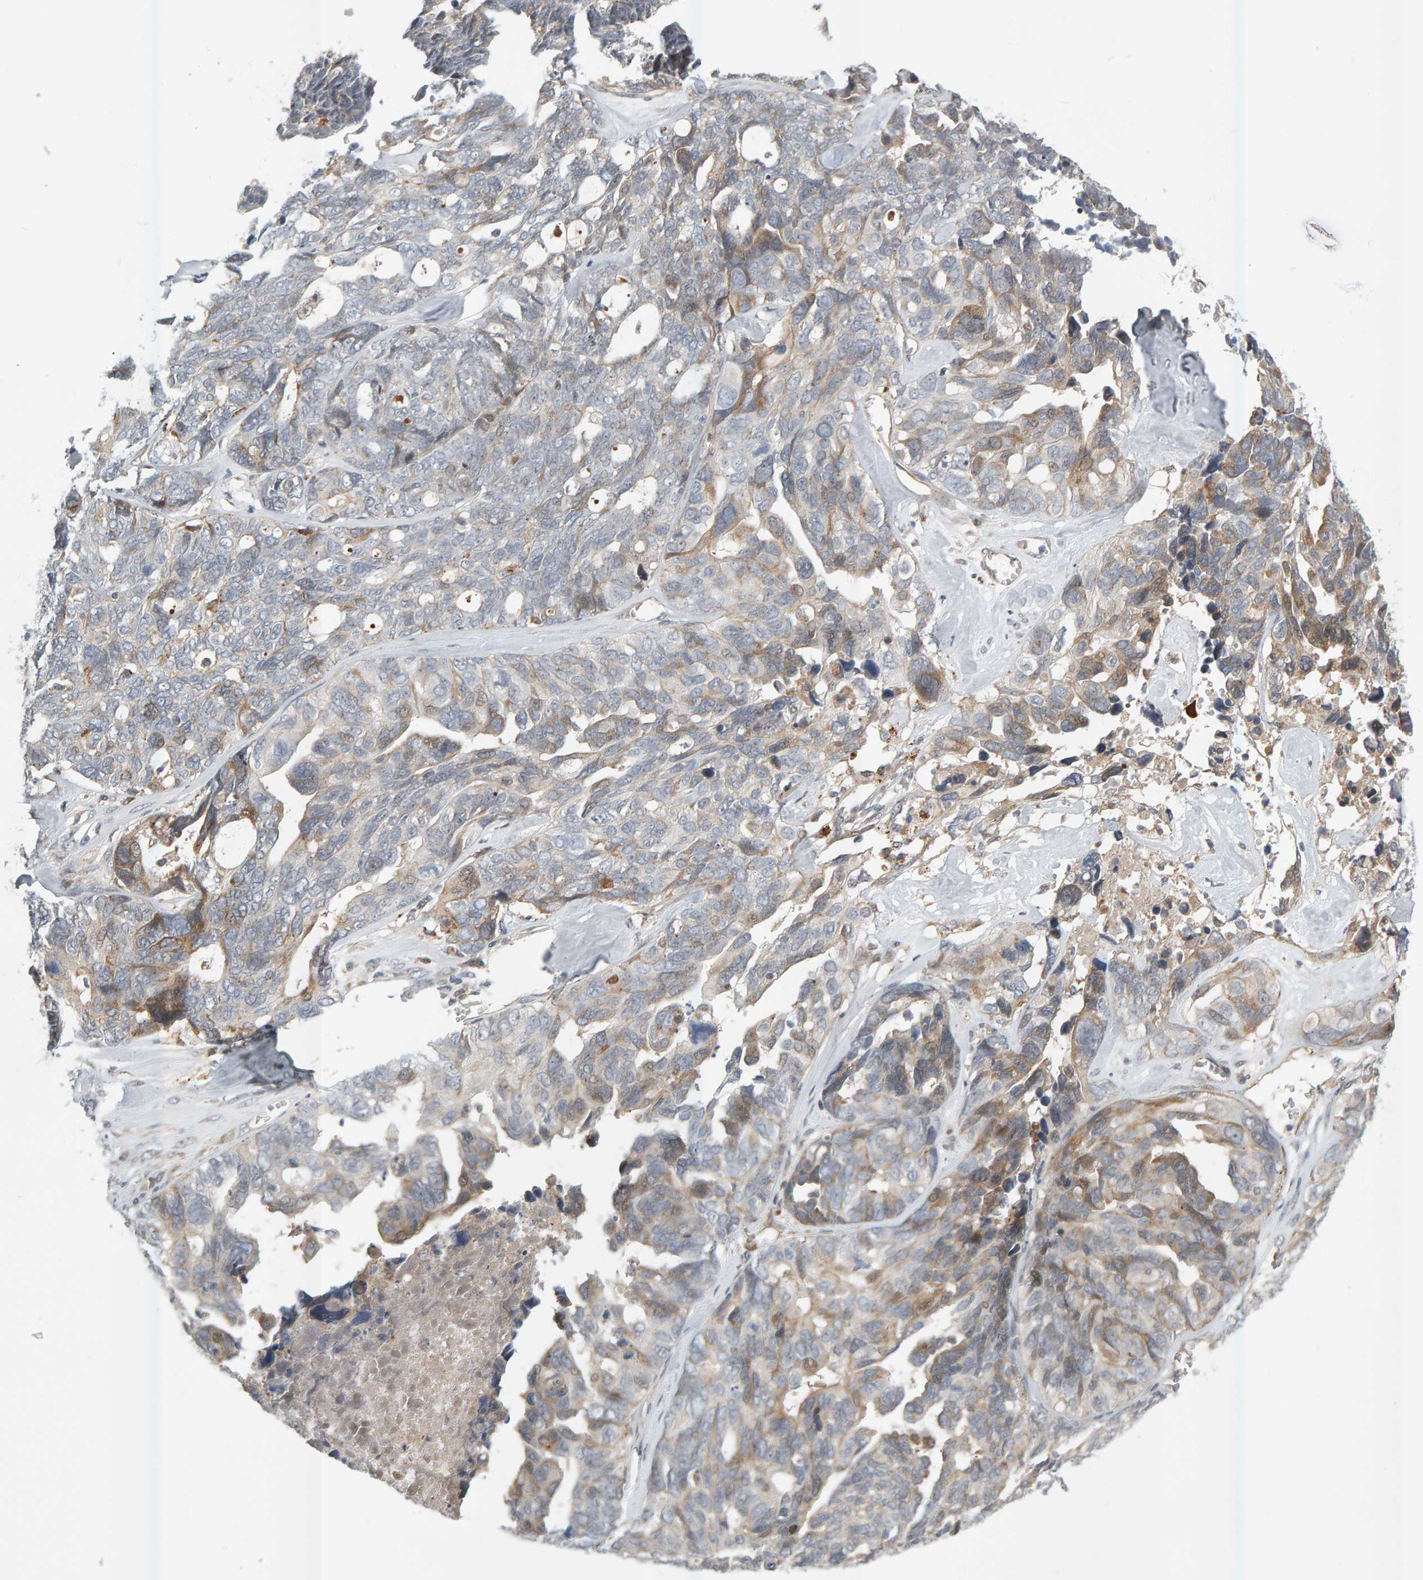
{"staining": {"intensity": "weak", "quantity": "25%-75%", "location": "cytoplasmic/membranous"}, "tissue": "ovarian cancer", "cell_type": "Tumor cells", "image_type": "cancer", "snomed": [{"axis": "morphology", "description": "Cystadenocarcinoma, serous, NOS"}, {"axis": "topography", "description": "Ovary"}], "caption": "Serous cystadenocarcinoma (ovarian) was stained to show a protein in brown. There is low levels of weak cytoplasmic/membranous staining in about 25%-75% of tumor cells. Using DAB (3,3'-diaminobenzidine) (brown) and hematoxylin (blue) stains, captured at high magnification using brightfield microscopy.", "gene": "ZNF160", "patient": {"sex": "female", "age": 79}}